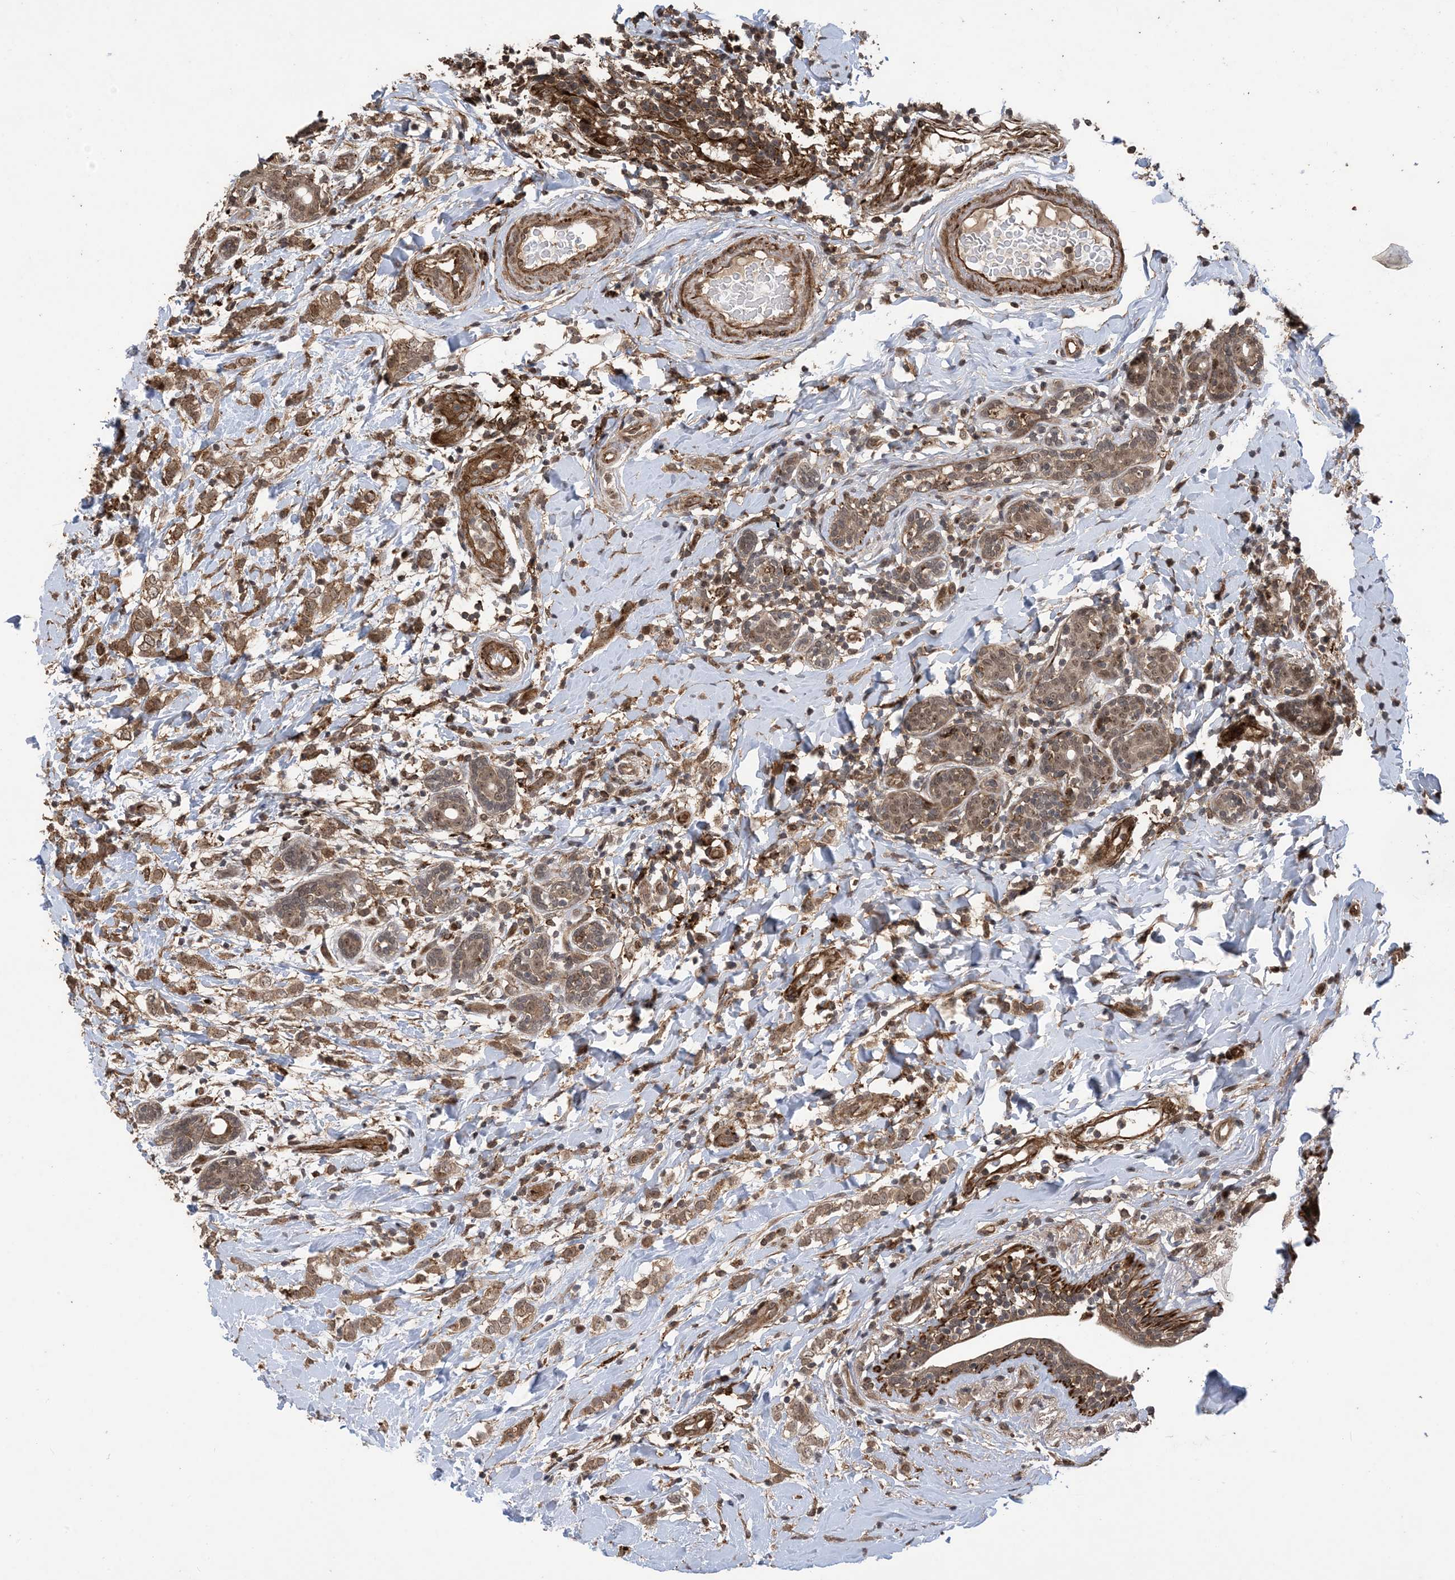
{"staining": {"intensity": "moderate", "quantity": ">75%", "location": "cytoplasmic/membranous,nuclear"}, "tissue": "breast cancer", "cell_type": "Tumor cells", "image_type": "cancer", "snomed": [{"axis": "morphology", "description": "Normal tissue, NOS"}, {"axis": "morphology", "description": "Lobular carcinoma"}, {"axis": "topography", "description": "Breast"}], "caption": "IHC histopathology image of neoplastic tissue: breast cancer (lobular carcinoma) stained using immunohistochemistry displays medium levels of moderate protein expression localized specifically in the cytoplasmic/membranous and nuclear of tumor cells, appearing as a cytoplasmic/membranous and nuclear brown color.", "gene": "ZNF511", "patient": {"sex": "female", "age": 47}}